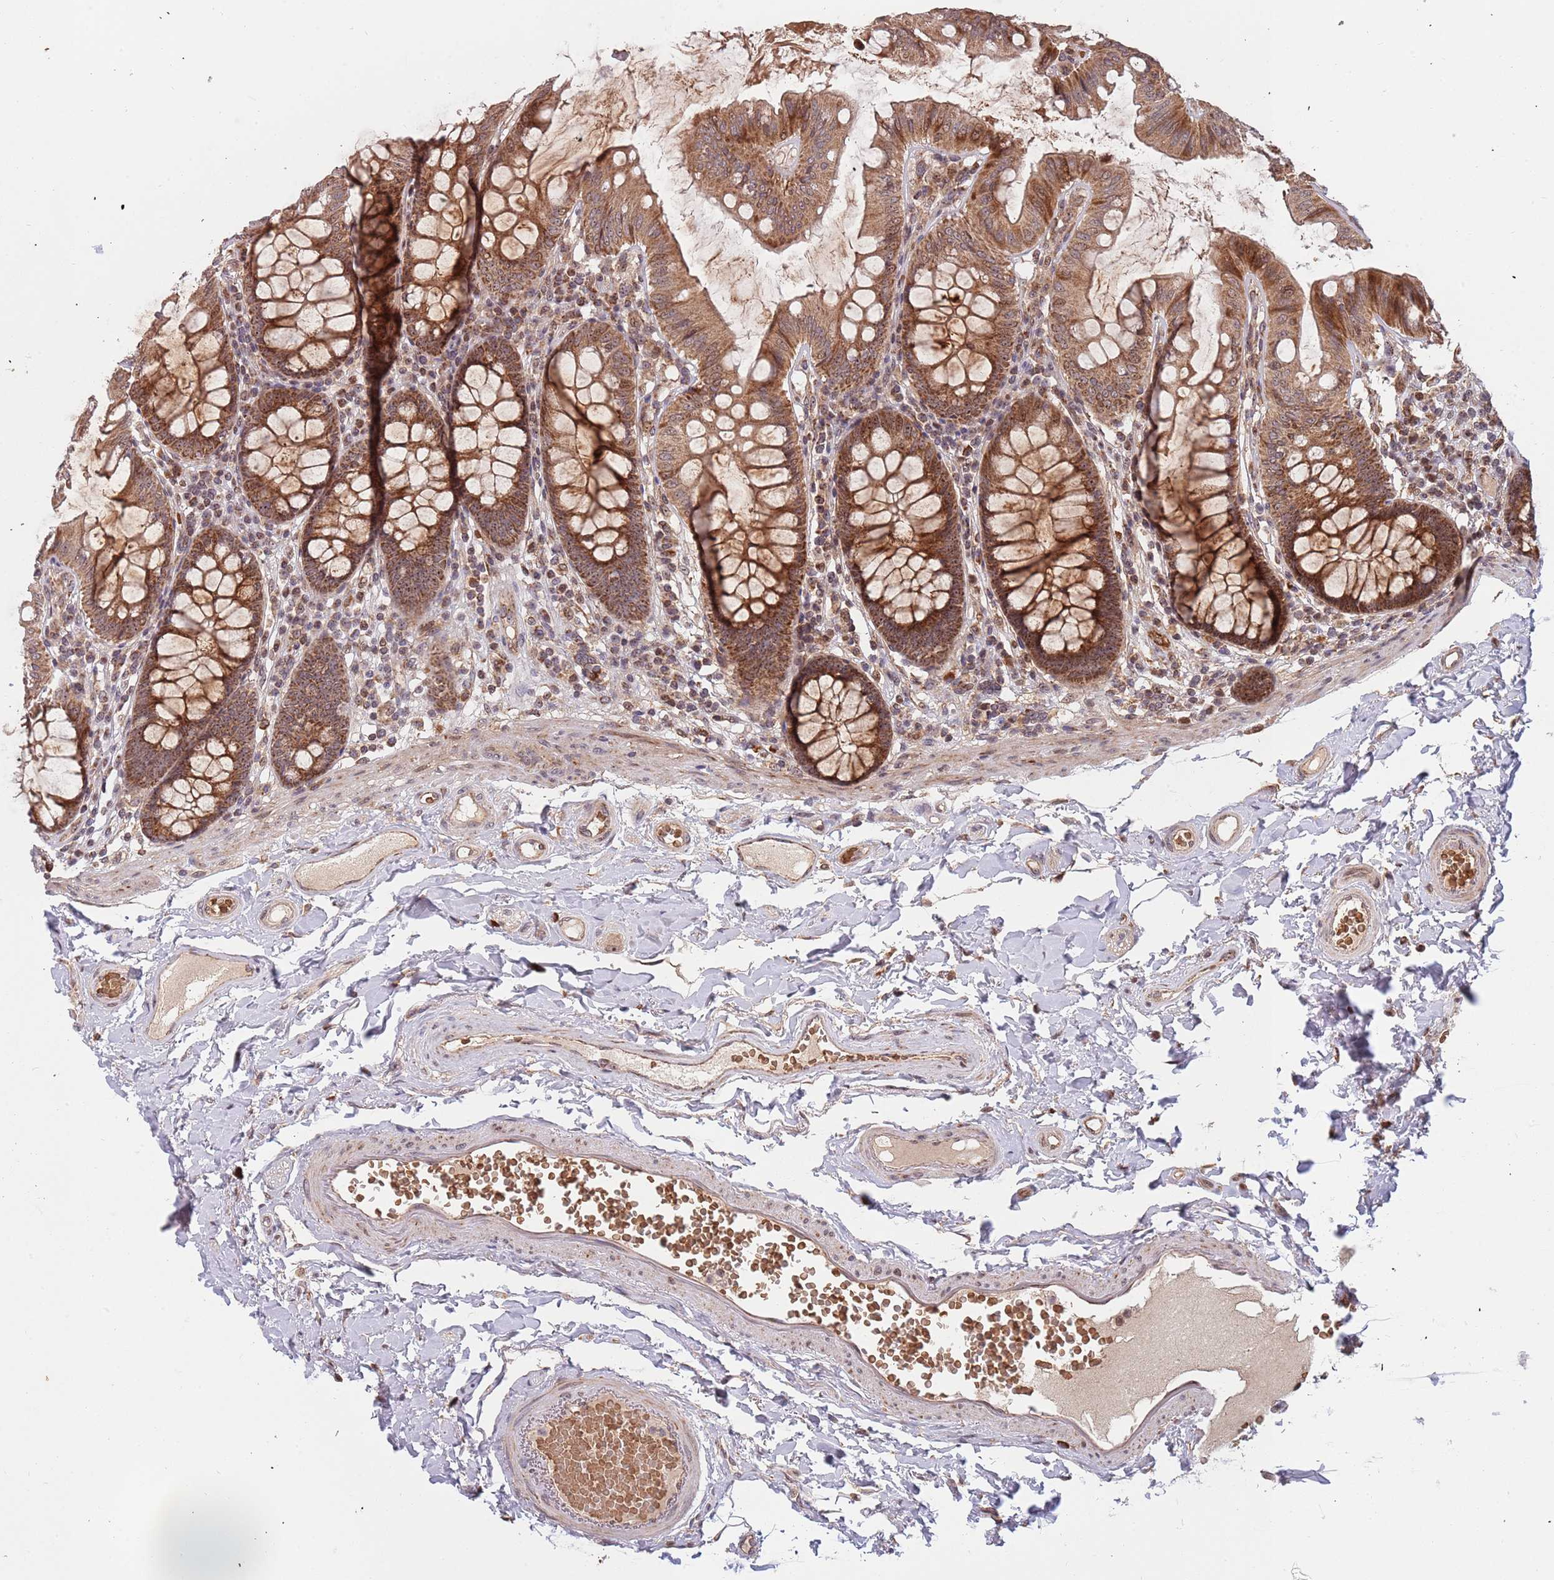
{"staining": {"intensity": "weak", "quantity": ">75%", "location": "cytoplasmic/membranous"}, "tissue": "colon", "cell_type": "Endothelial cells", "image_type": "normal", "snomed": [{"axis": "morphology", "description": "Normal tissue, NOS"}, {"axis": "topography", "description": "Colon"}], "caption": "This micrograph displays benign colon stained with immunohistochemistry (IHC) to label a protein in brown. The cytoplasmic/membranous of endothelial cells show weak positivity for the protein. Nuclei are counter-stained blue.", "gene": "DCHS1", "patient": {"sex": "male", "age": 84}}